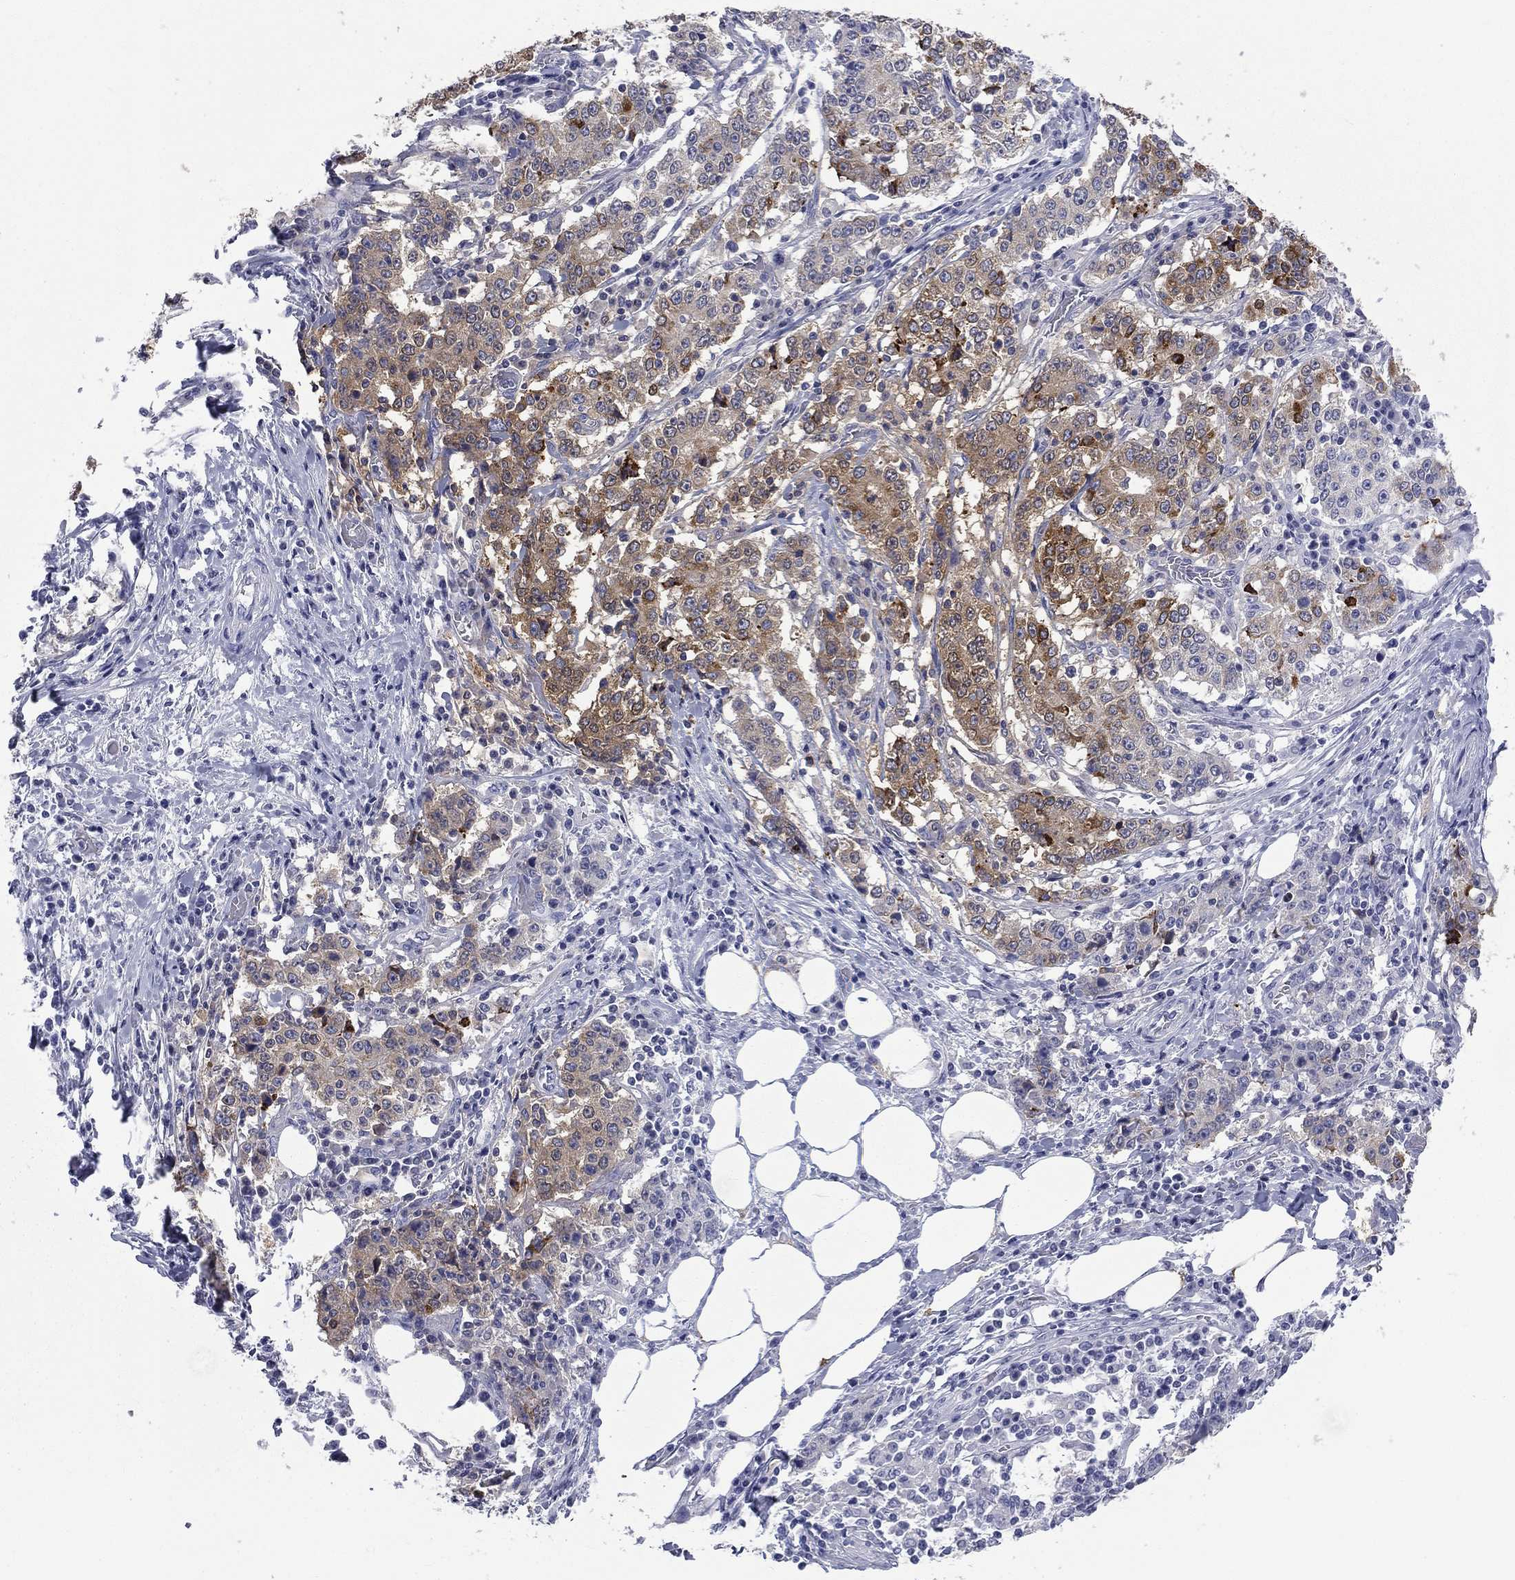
{"staining": {"intensity": "strong", "quantity": "<25%", "location": "cytoplasmic/membranous"}, "tissue": "stomach cancer", "cell_type": "Tumor cells", "image_type": "cancer", "snomed": [{"axis": "morphology", "description": "Adenocarcinoma, NOS"}, {"axis": "topography", "description": "Stomach"}], "caption": "A medium amount of strong cytoplasmic/membranous staining is appreciated in about <25% of tumor cells in stomach cancer (adenocarcinoma) tissue. The staining was performed using DAB, with brown indicating positive protein expression. Nuclei are stained blue with hematoxylin.", "gene": "CES2", "patient": {"sex": "male", "age": 59}}